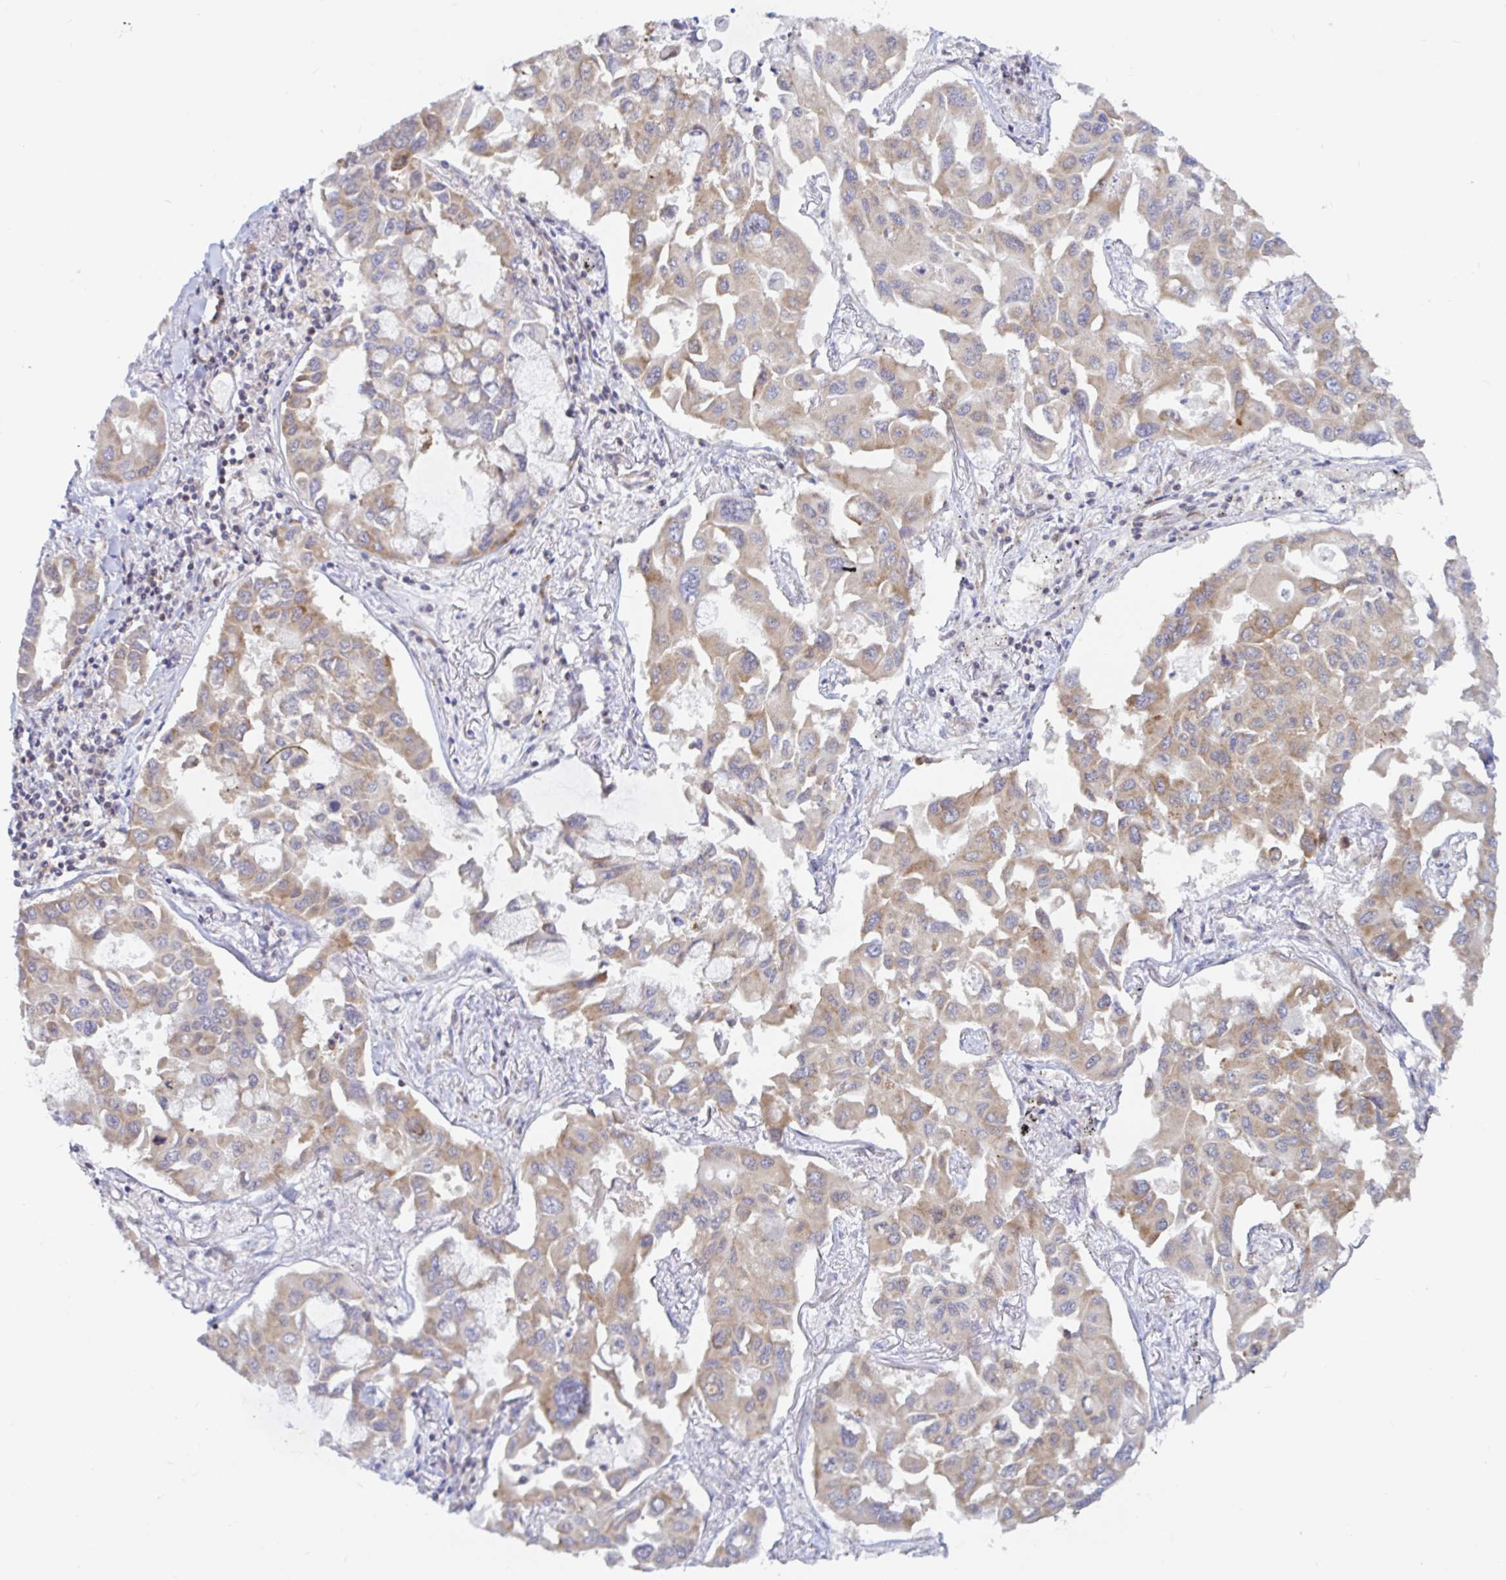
{"staining": {"intensity": "weak", "quantity": ">75%", "location": "cytoplasmic/membranous"}, "tissue": "lung cancer", "cell_type": "Tumor cells", "image_type": "cancer", "snomed": [{"axis": "morphology", "description": "Adenocarcinoma, NOS"}, {"axis": "topography", "description": "Lung"}], "caption": "Lung adenocarcinoma stained for a protein exhibits weak cytoplasmic/membranous positivity in tumor cells. (DAB (3,3'-diaminobenzidine) IHC, brown staining for protein, blue staining for nuclei).", "gene": "LARP1", "patient": {"sex": "male", "age": 64}}